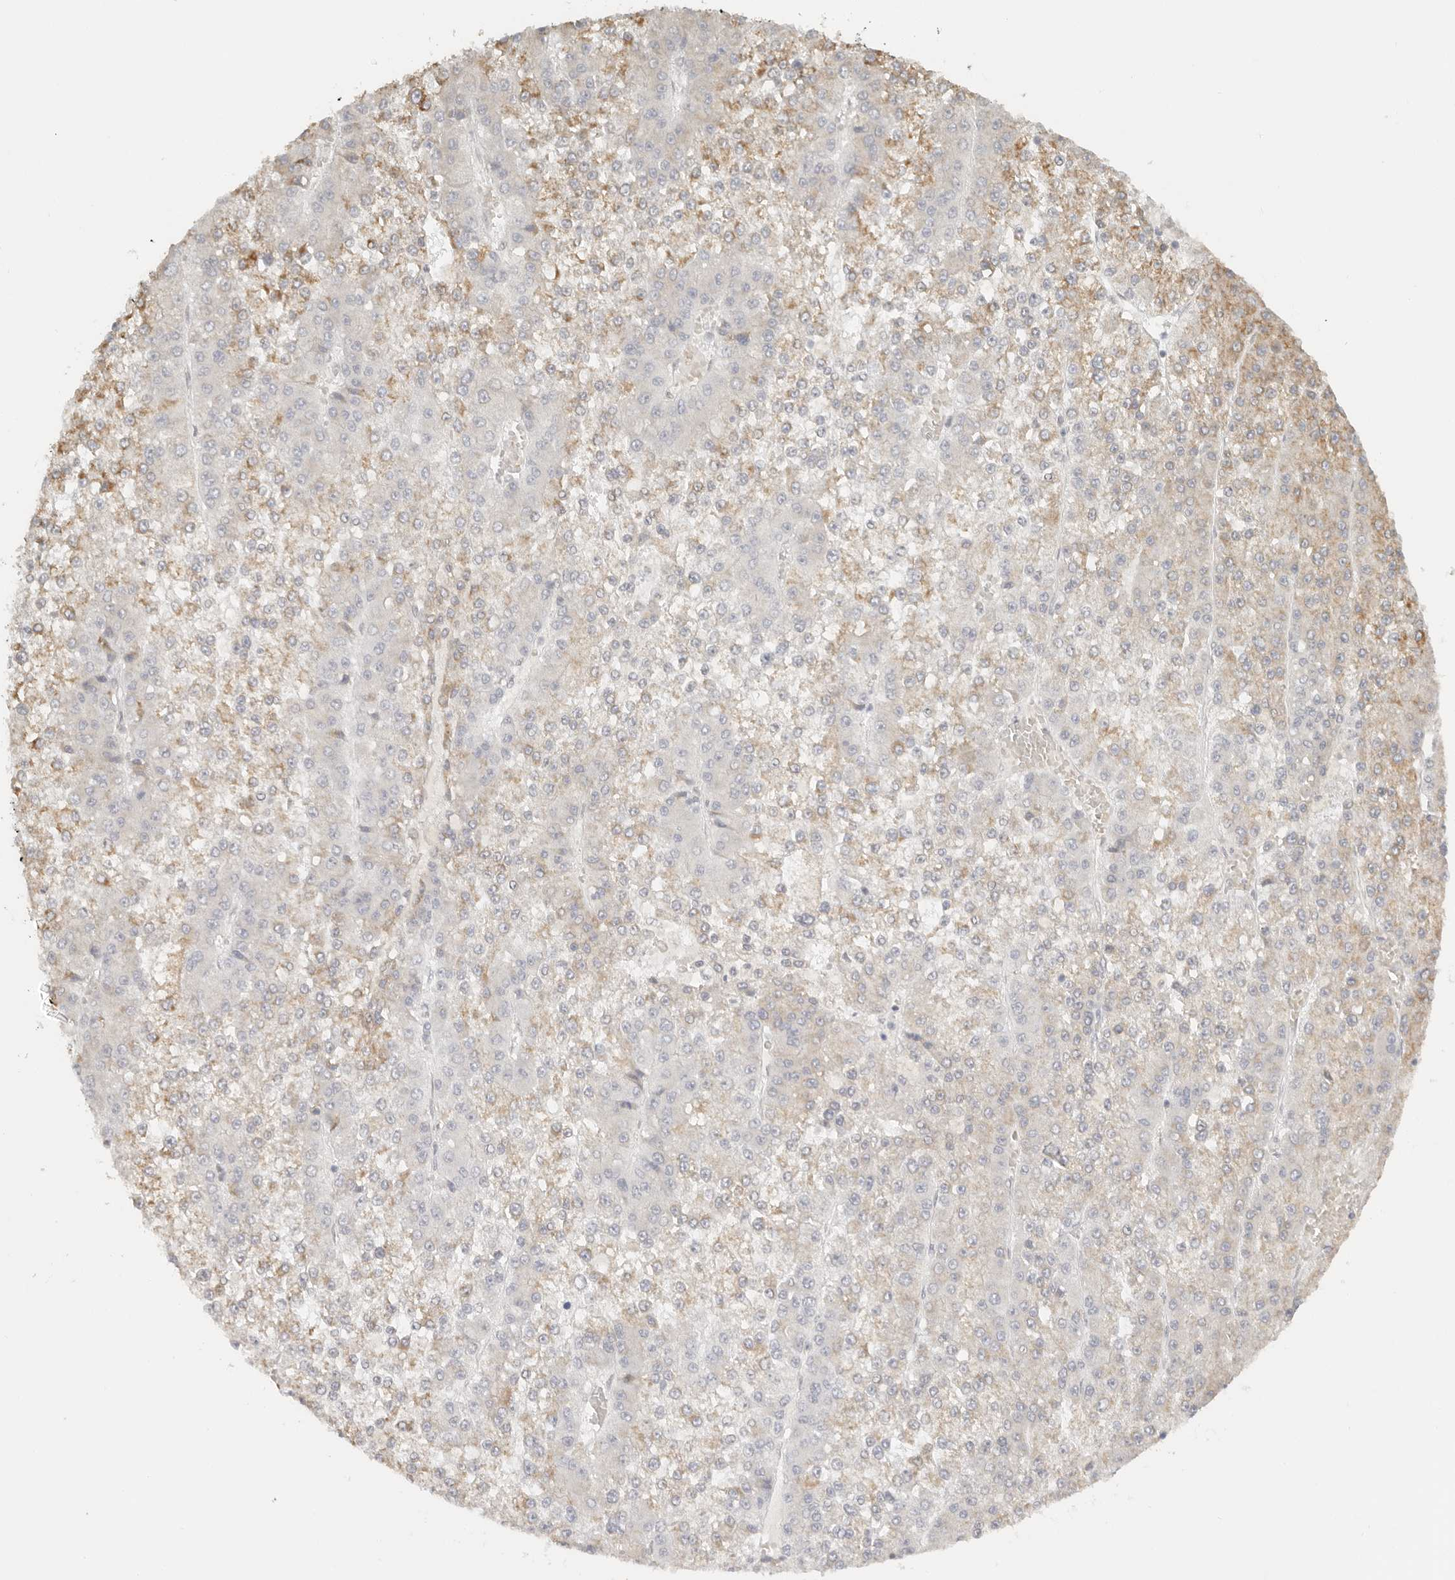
{"staining": {"intensity": "moderate", "quantity": "25%-75%", "location": "cytoplasmic/membranous"}, "tissue": "liver cancer", "cell_type": "Tumor cells", "image_type": "cancer", "snomed": [{"axis": "morphology", "description": "Carcinoma, Hepatocellular, NOS"}, {"axis": "topography", "description": "Liver"}], "caption": "A micrograph of liver hepatocellular carcinoma stained for a protein reveals moderate cytoplasmic/membranous brown staining in tumor cells.", "gene": "KDF1", "patient": {"sex": "female", "age": 73}}